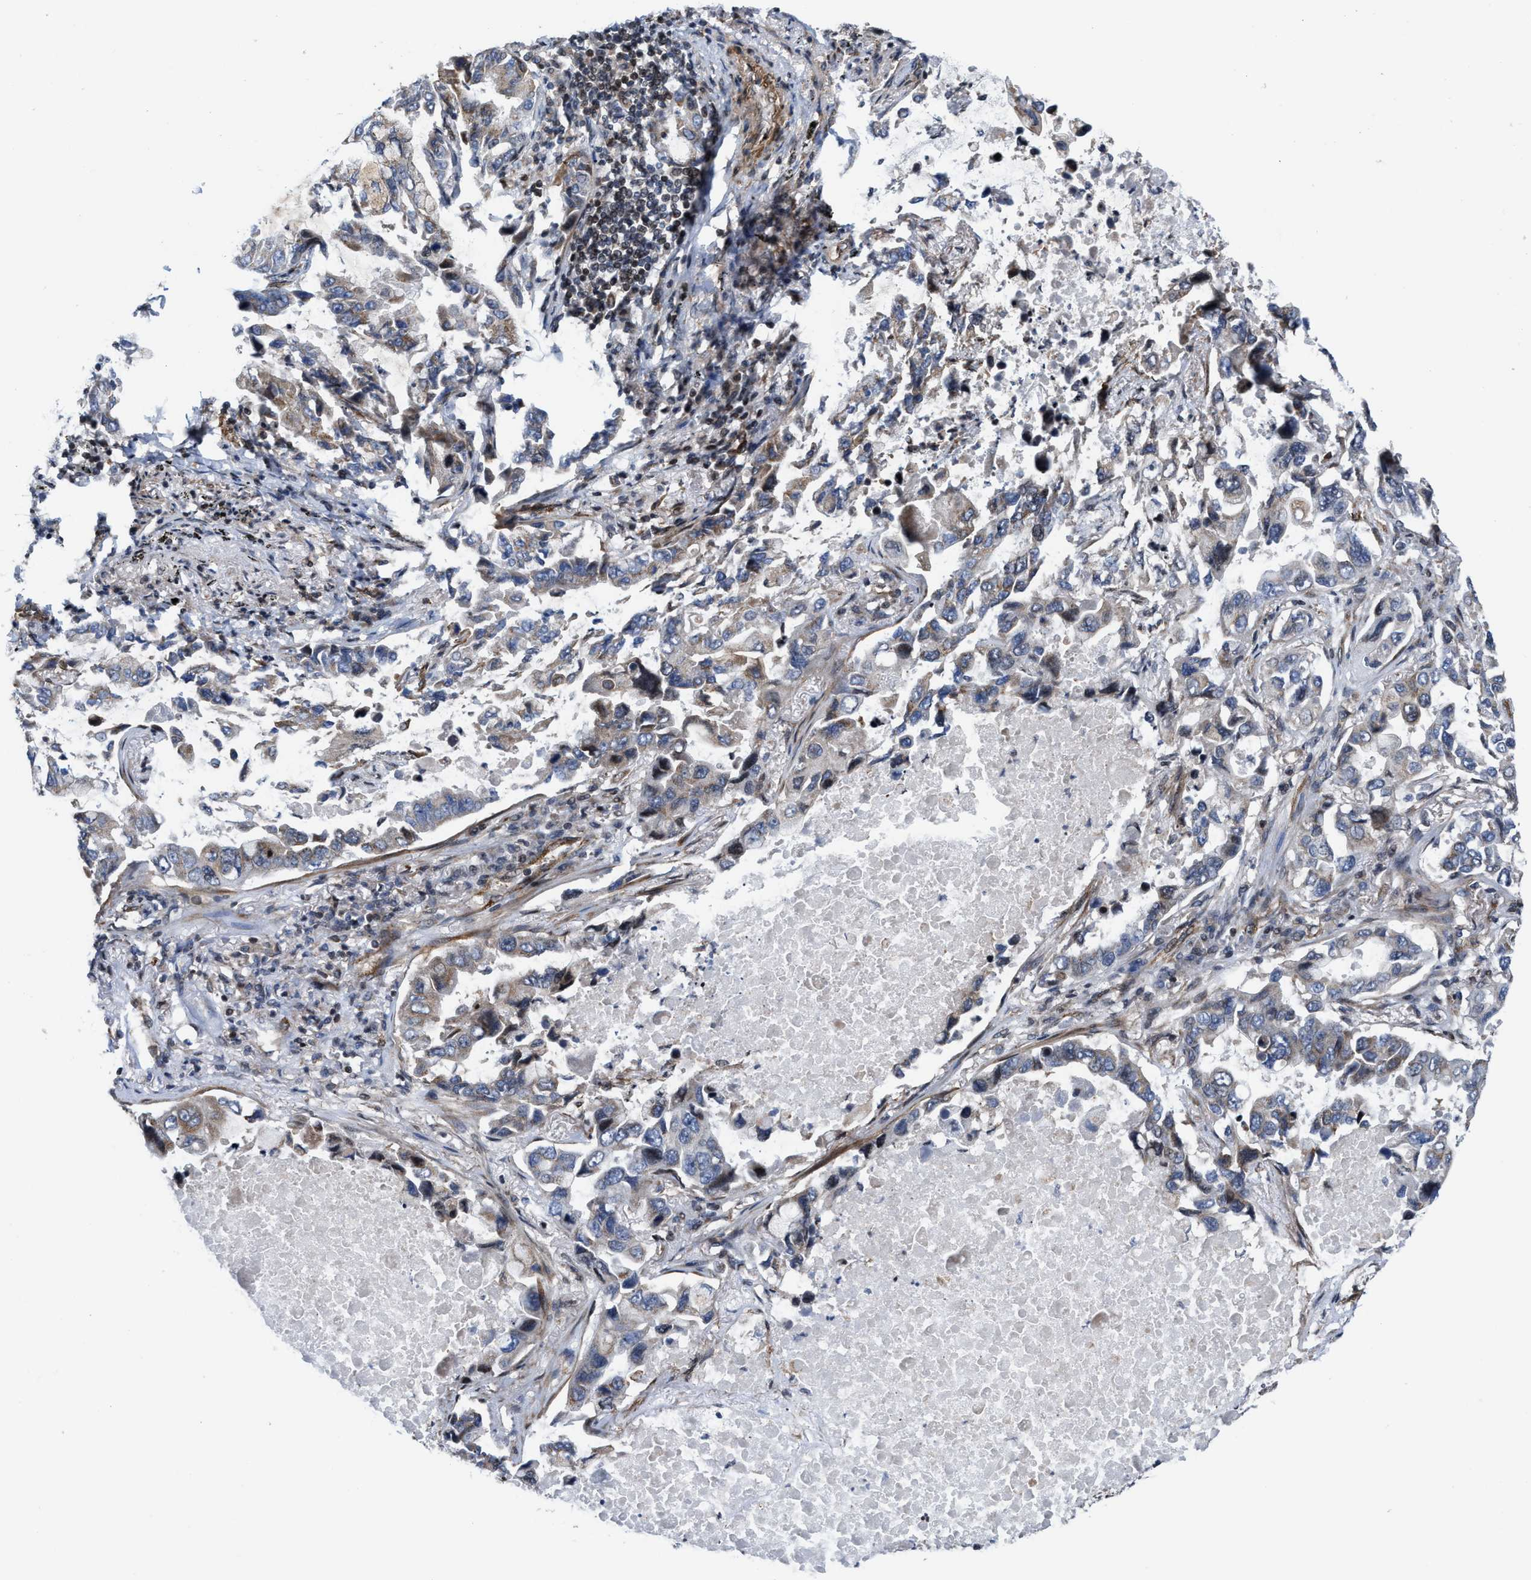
{"staining": {"intensity": "weak", "quantity": "25%-75%", "location": "cytoplasmic/membranous"}, "tissue": "lung cancer", "cell_type": "Tumor cells", "image_type": "cancer", "snomed": [{"axis": "morphology", "description": "Adenocarcinoma, NOS"}, {"axis": "topography", "description": "Lung"}], "caption": "Protein analysis of lung adenocarcinoma tissue reveals weak cytoplasmic/membranous positivity in approximately 25%-75% of tumor cells.", "gene": "TGFB1I1", "patient": {"sex": "male", "age": 64}}